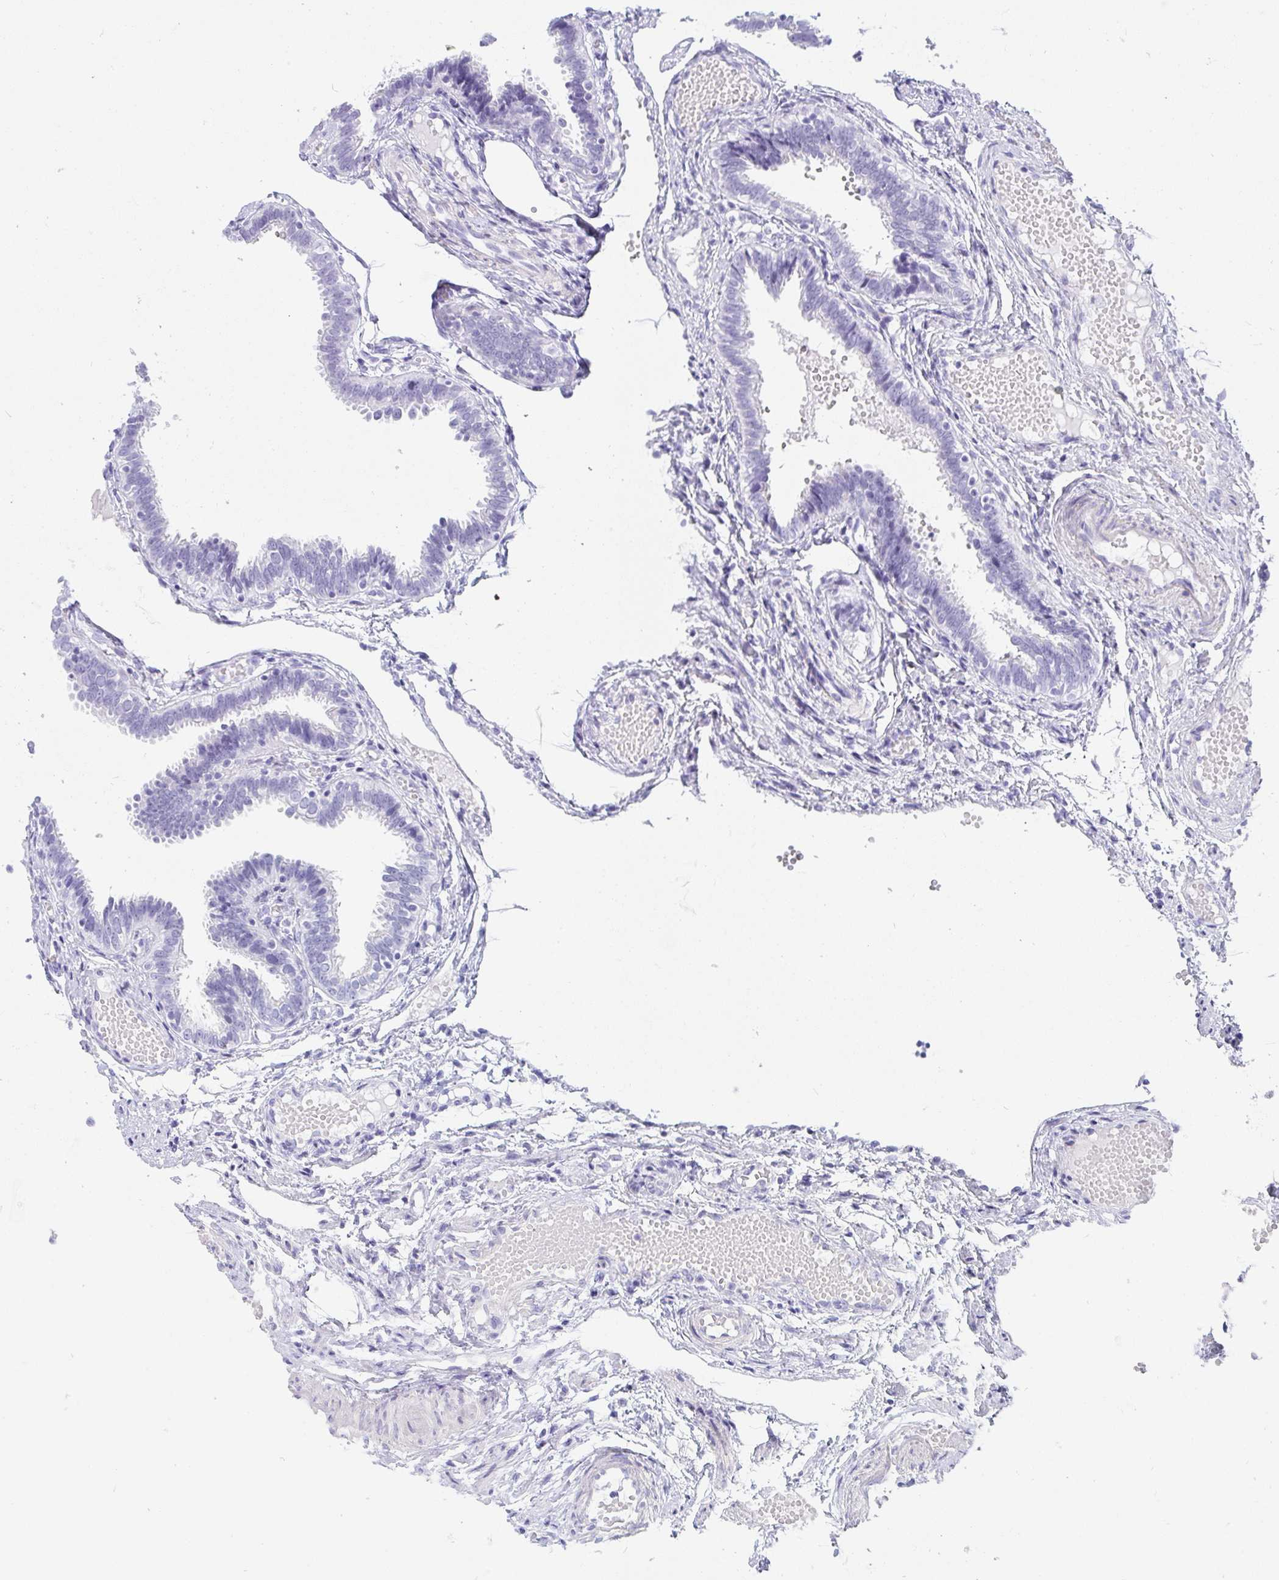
{"staining": {"intensity": "negative", "quantity": "none", "location": "none"}, "tissue": "fallopian tube", "cell_type": "Glandular cells", "image_type": "normal", "snomed": [{"axis": "morphology", "description": "Normal tissue, NOS"}, {"axis": "topography", "description": "Fallopian tube"}], "caption": "An immunohistochemistry histopathology image of normal fallopian tube is shown. There is no staining in glandular cells of fallopian tube. (Immunohistochemistry, brightfield microscopy, high magnification).", "gene": "PRND", "patient": {"sex": "female", "age": 37}}